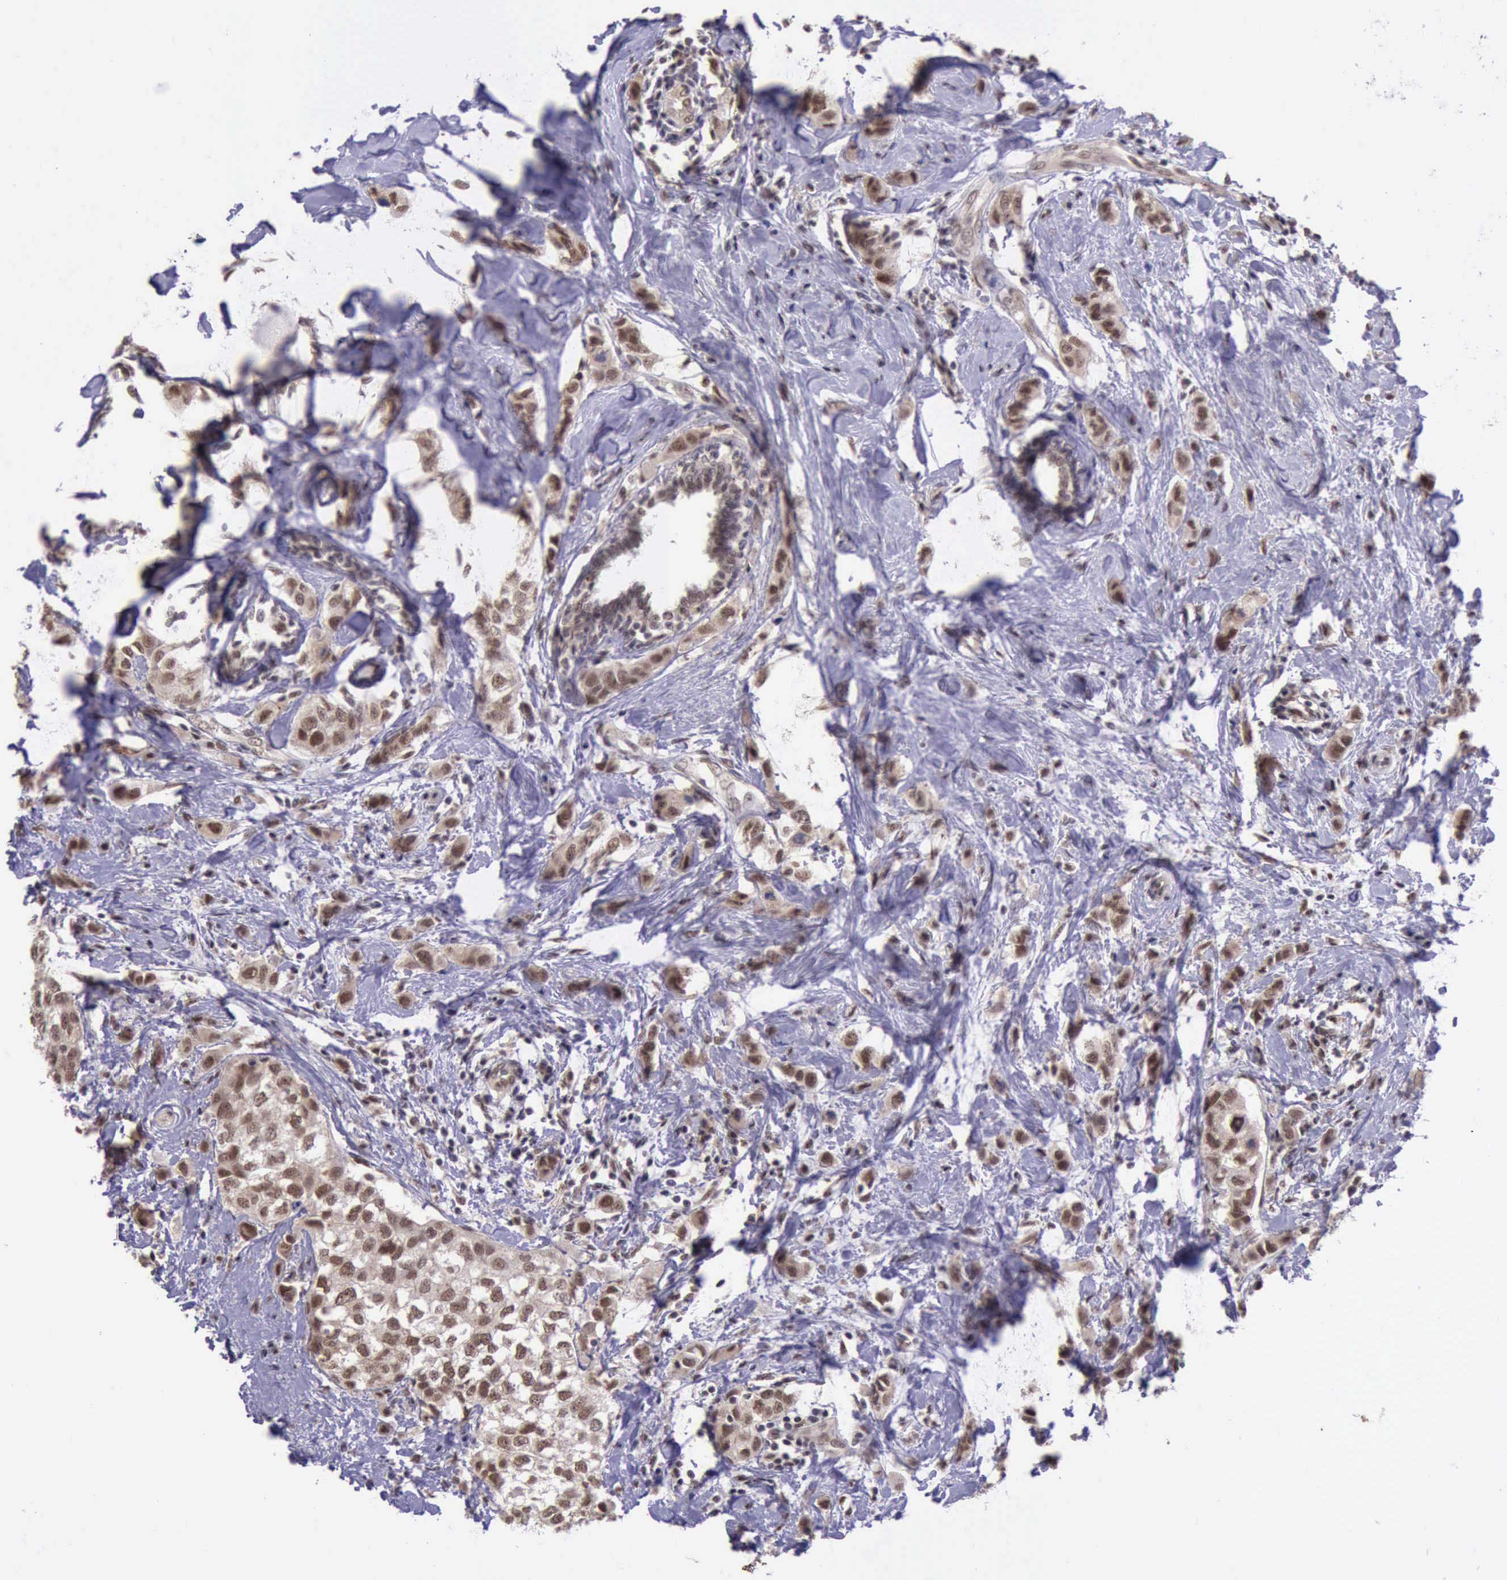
{"staining": {"intensity": "moderate", "quantity": ">75%", "location": "nuclear"}, "tissue": "breast cancer", "cell_type": "Tumor cells", "image_type": "cancer", "snomed": [{"axis": "morphology", "description": "Normal tissue, NOS"}, {"axis": "morphology", "description": "Duct carcinoma"}, {"axis": "topography", "description": "Breast"}], "caption": "Moderate nuclear expression is identified in approximately >75% of tumor cells in invasive ductal carcinoma (breast).", "gene": "PRPF39", "patient": {"sex": "female", "age": 50}}